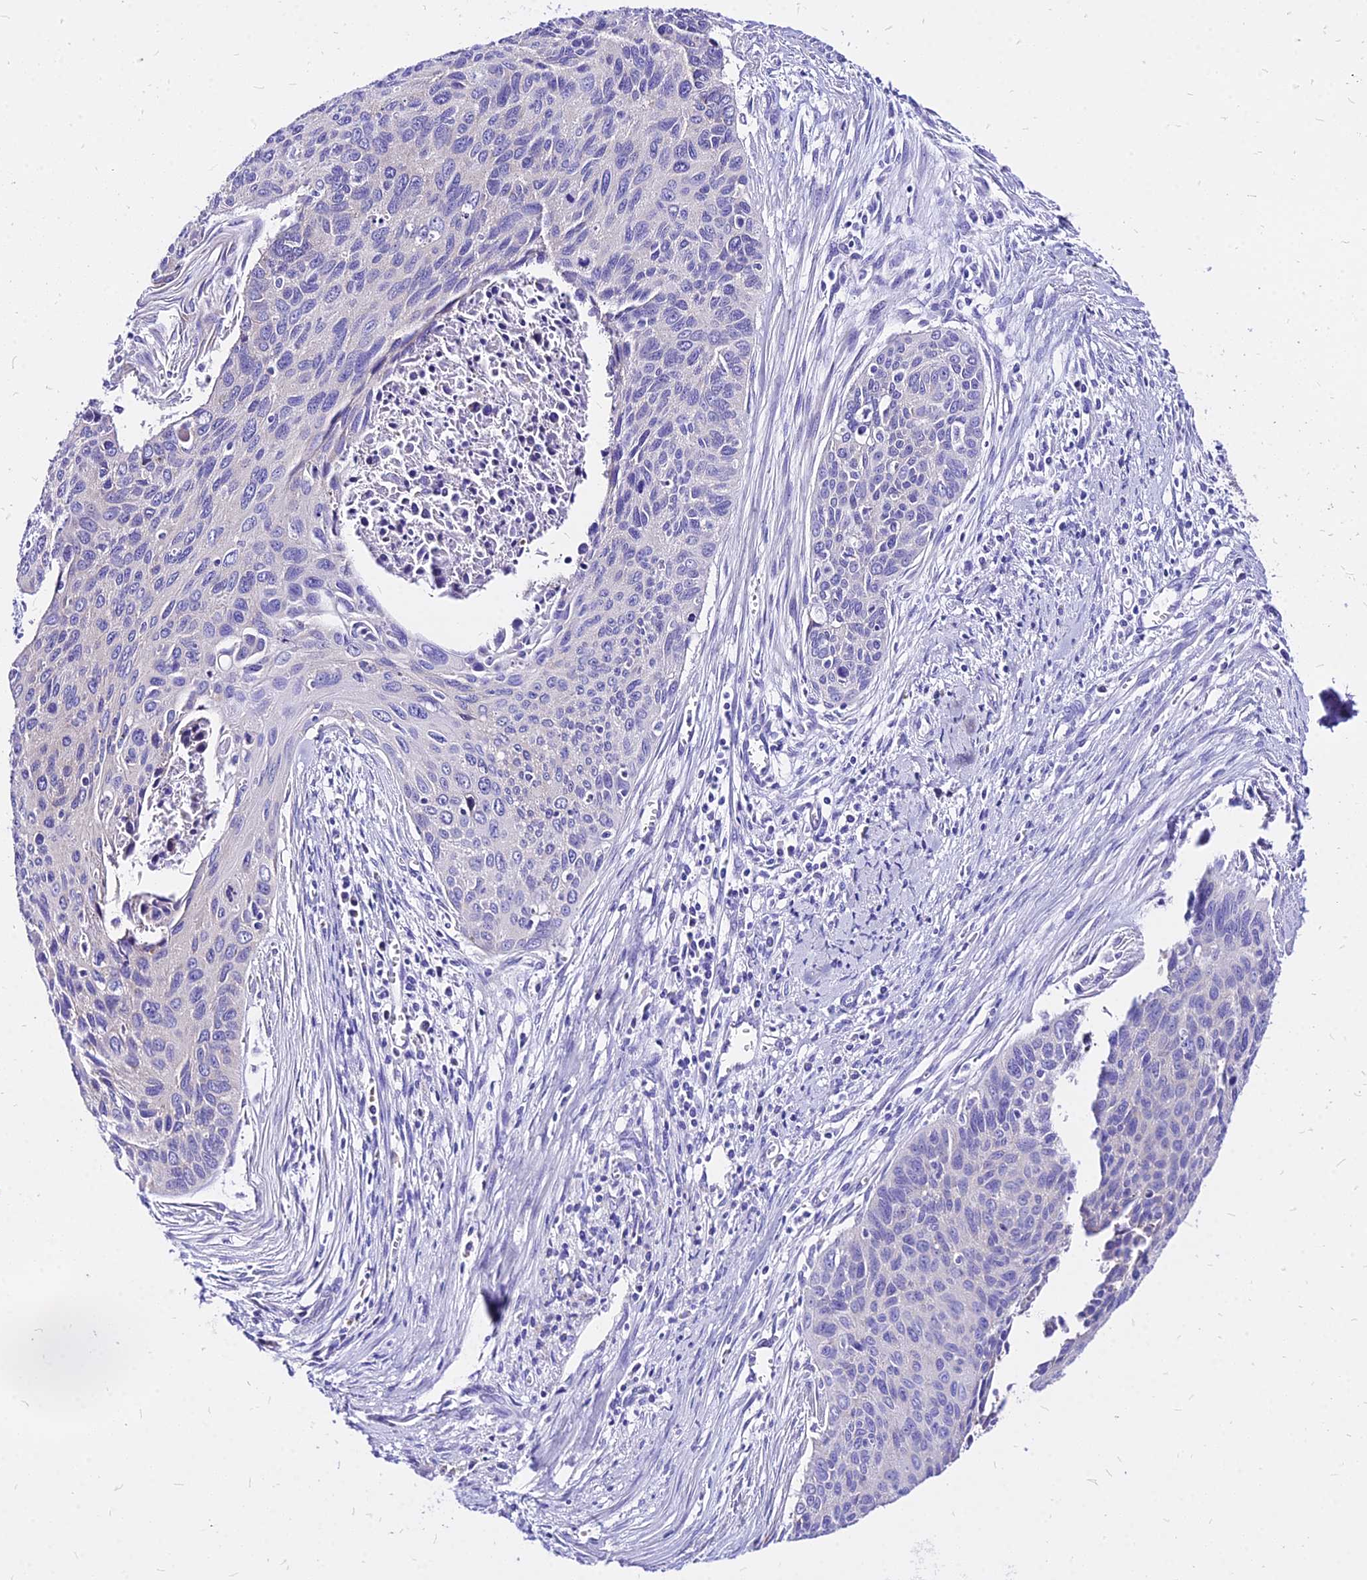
{"staining": {"intensity": "negative", "quantity": "none", "location": "none"}, "tissue": "cervical cancer", "cell_type": "Tumor cells", "image_type": "cancer", "snomed": [{"axis": "morphology", "description": "Squamous cell carcinoma, NOS"}, {"axis": "topography", "description": "Cervix"}], "caption": "The immunohistochemistry (IHC) image has no significant expression in tumor cells of cervical cancer tissue.", "gene": "RPL19", "patient": {"sex": "female", "age": 55}}